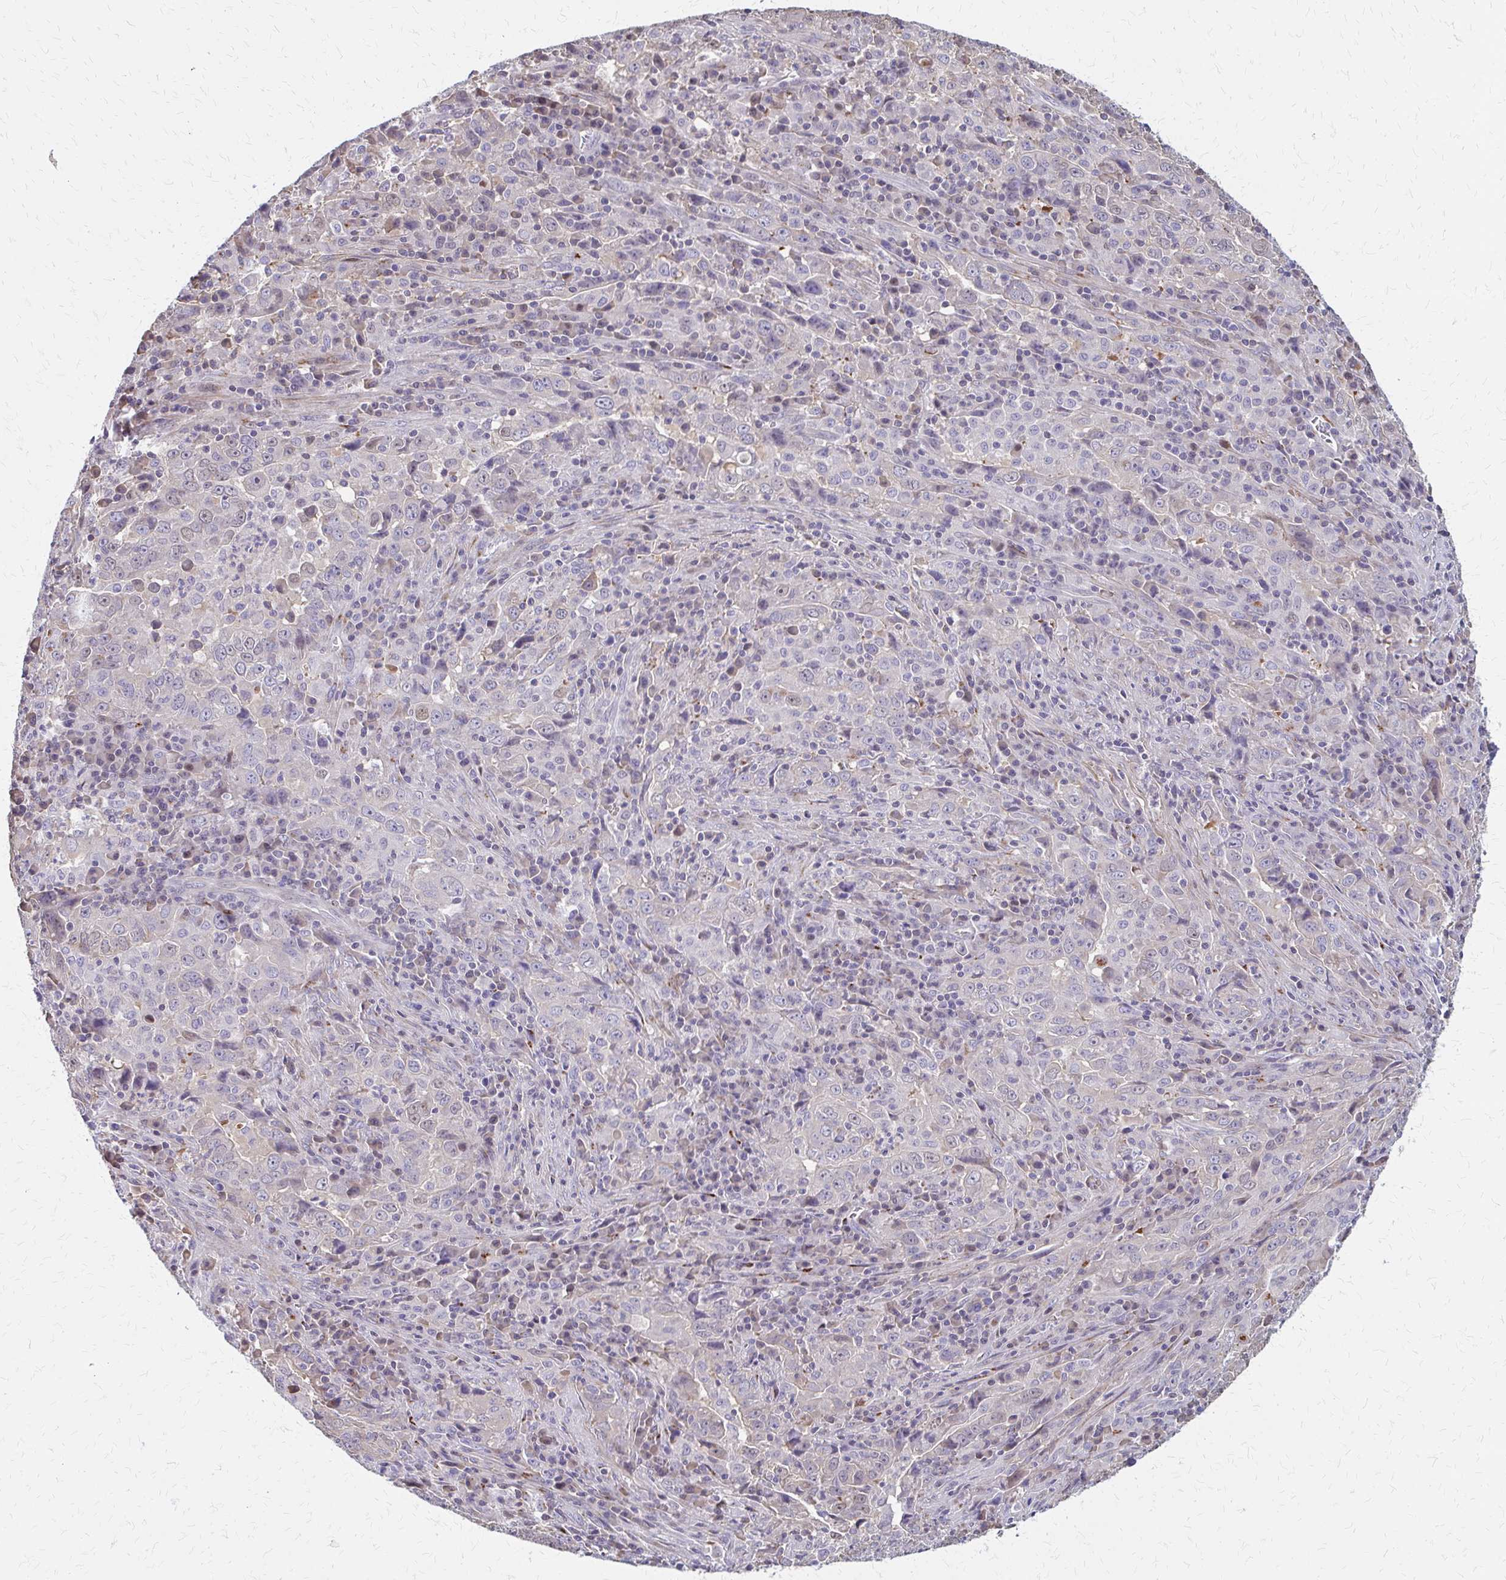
{"staining": {"intensity": "negative", "quantity": "none", "location": "none"}, "tissue": "lung cancer", "cell_type": "Tumor cells", "image_type": "cancer", "snomed": [{"axis": "morphology", "description": "Adenocarcinoma, NOS"}, {"axis": "topography", "description": "Lung"}], "caption": "Tumor cells are negative for protein expression in human adenocarcinoma (lung). (Stains: DAB (3,3'-diaminobenzidine) immunohistochemistry with hematoxylin counter stain, Microscopy: brightfield microscopy at high magnification).", "gene": "IFI44L", "patient": {"sex": "male", "age": 67}}